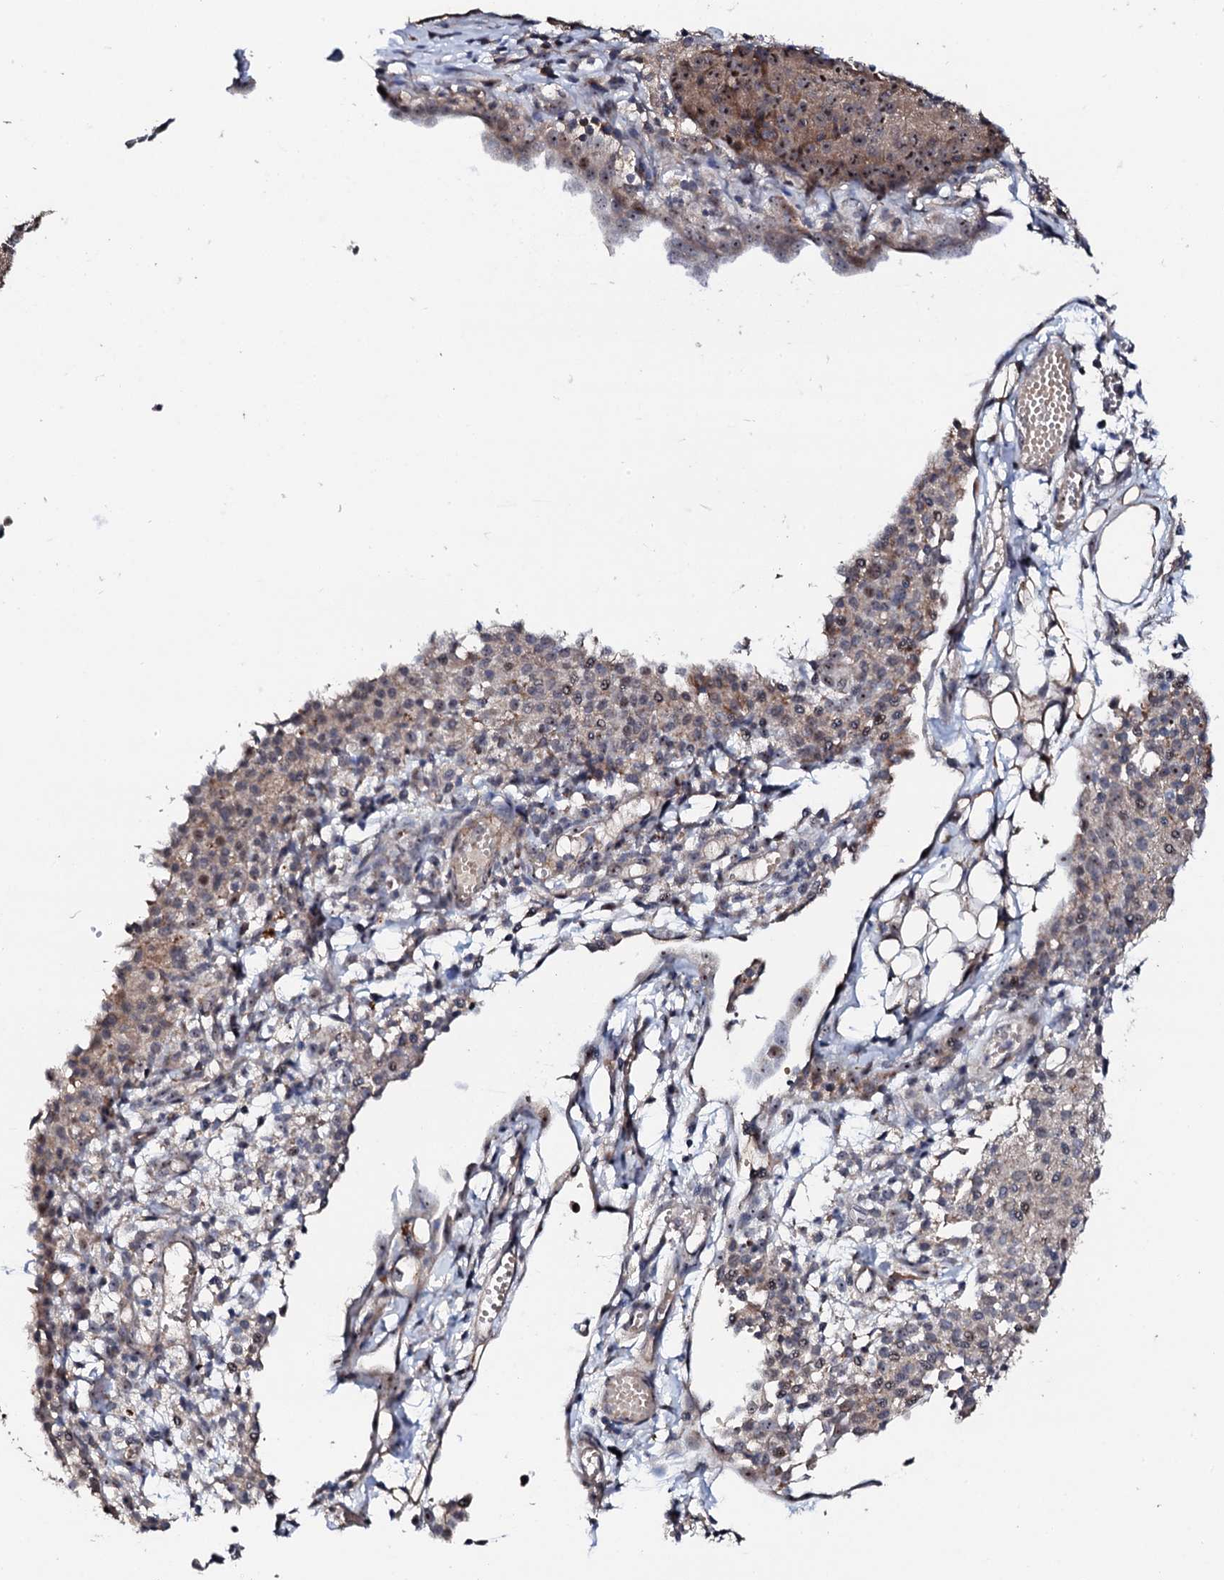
{"staining": {"intensity": "weak", "quantity": ">75%", "location": "cytoplasmic/membranous,nuclear"}, "tissue": "ovarian cancer", "cell_type": "Tumor cells", "image_type": "cancer", "snomed": [{"axis": "morphology", "description": "Carcinoma, endometroid"}, {"axis": "topography", "description": "Ovary"}], "caption": "Immunohistochemical staining of ovarian cancer exhibits low levels of weak cytoplasmic/membranous and nuclear protein positivity in approximately >75% of tumor cells.", "gene": "GTPBP4", "patient": {"sex": "female", "age": 42}}